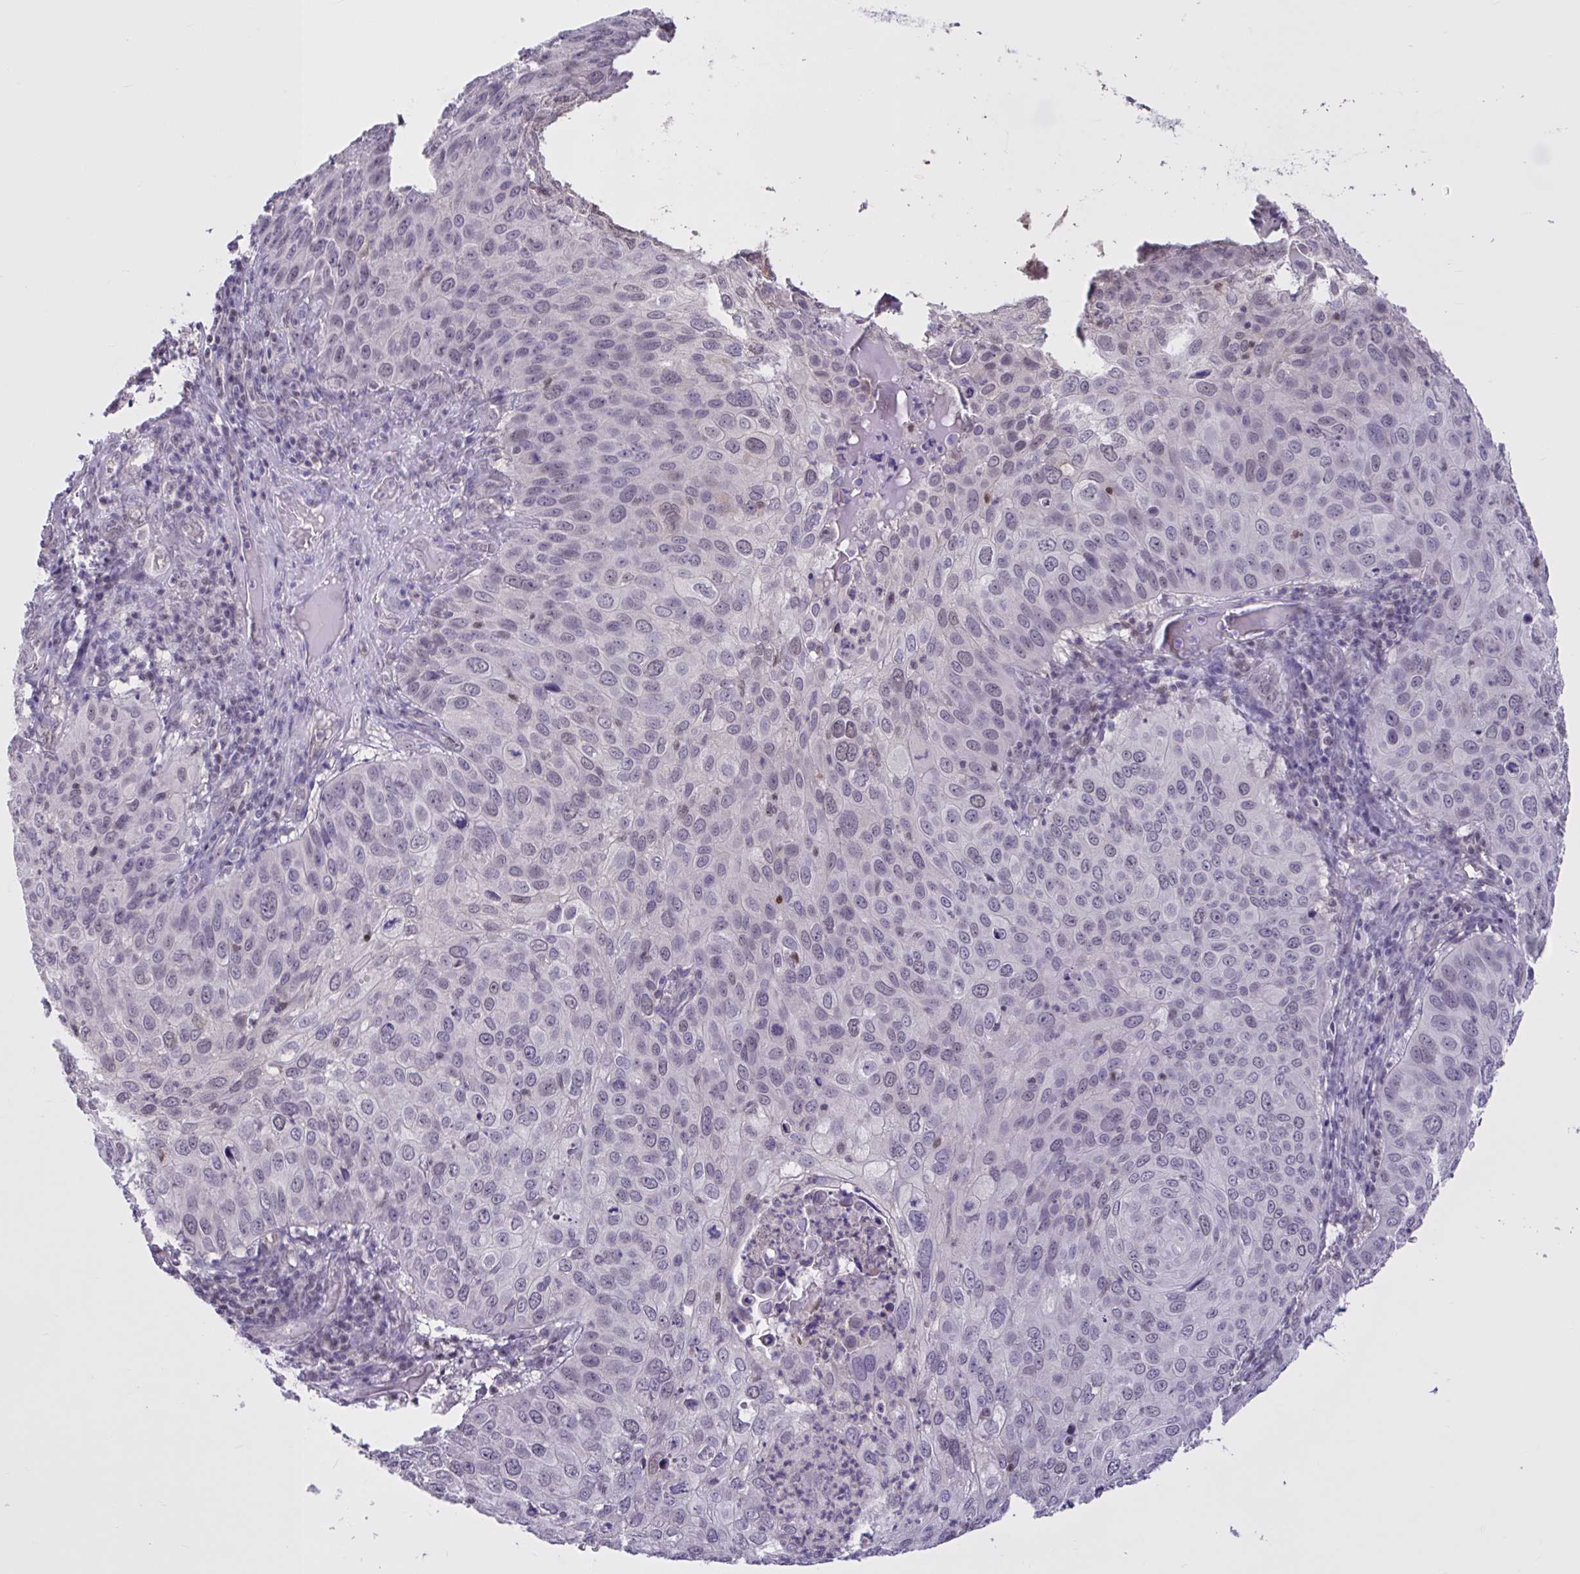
{"staining": {"intensity": "negative", "quantity": "none", "location": "none"}, "tissue": "skin cancer", "cell_type": "Tumor cells", "image_type": "cancer", "snomed": [{"axis": "morphology", "description": "Squamous cell carcinoma, NOS"}, {"axis": "topography", "description": "Skin"}], "caption": "High magnification brightfield microscopy of skin cancer (squamous cell carcinoma) stained with DAB (3,3'-diaminobenzidine) (brown) and counterstained with hematoxylin (blue): tumor cells show no significant staining.", "gene": "RBL1", "patient": {"sex": "male", "age": 87}}